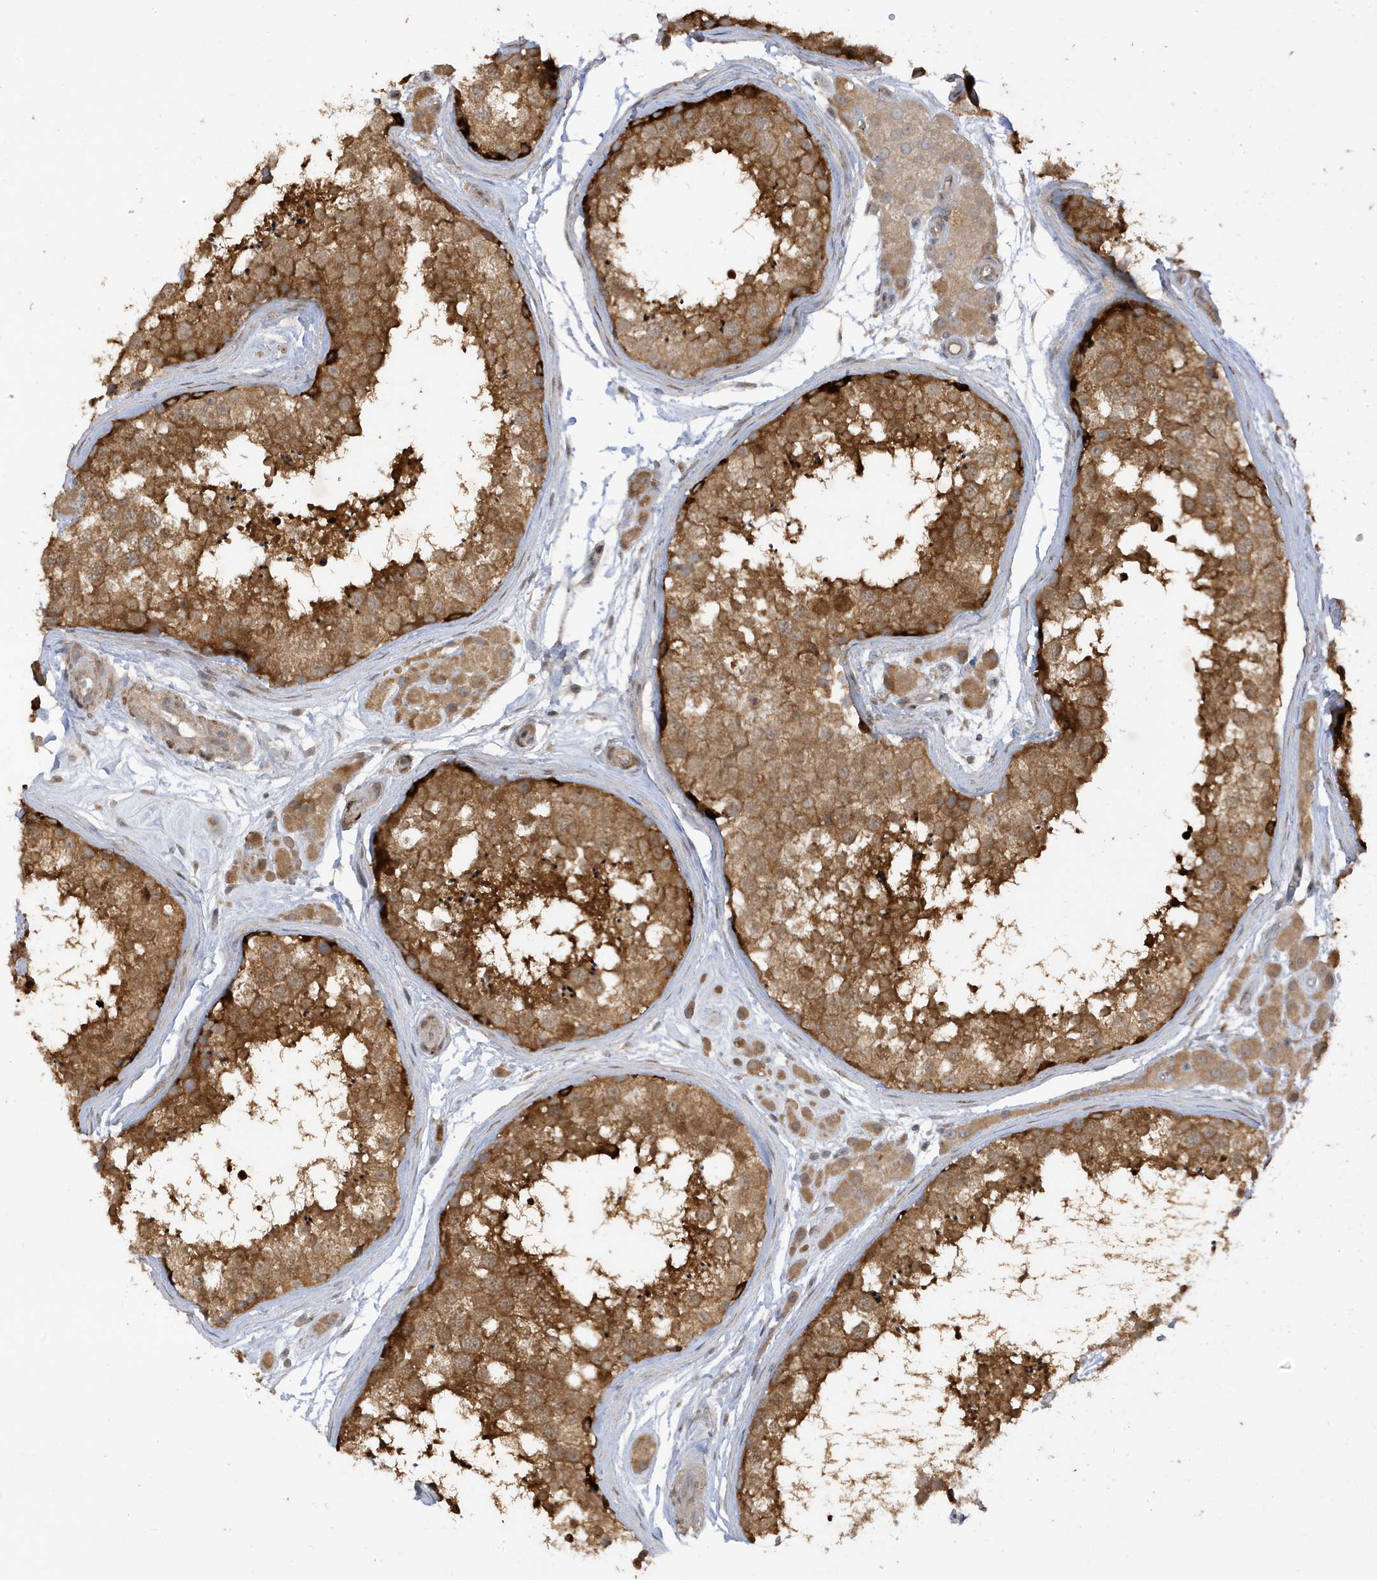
{"staining": {"intensity": "moderate", "quantity": ">75%", "location": "cytoplasmic/membranous"}, "tissue": "testis", "cell_type": "Cells in seminiferous ducts", "image_type": "normal", "snomed": [{"axis": "morphology", "description": "Normal tissue, NOS"}, {"axis": "topography", "description": "Testis"}], "caption": "Immunohistochemistry micrograph of benign testis: testis stained using immunohistochemistry (IHC) shows medium levels of moderate protein expression localized specifically in the cytoplasmic/membranous of cells in seminiferous ducts, appearing as a cytoplasmic/membranous brown color.", "gene": "TAB3", "patient": {"sex": "male", "age": 56}}